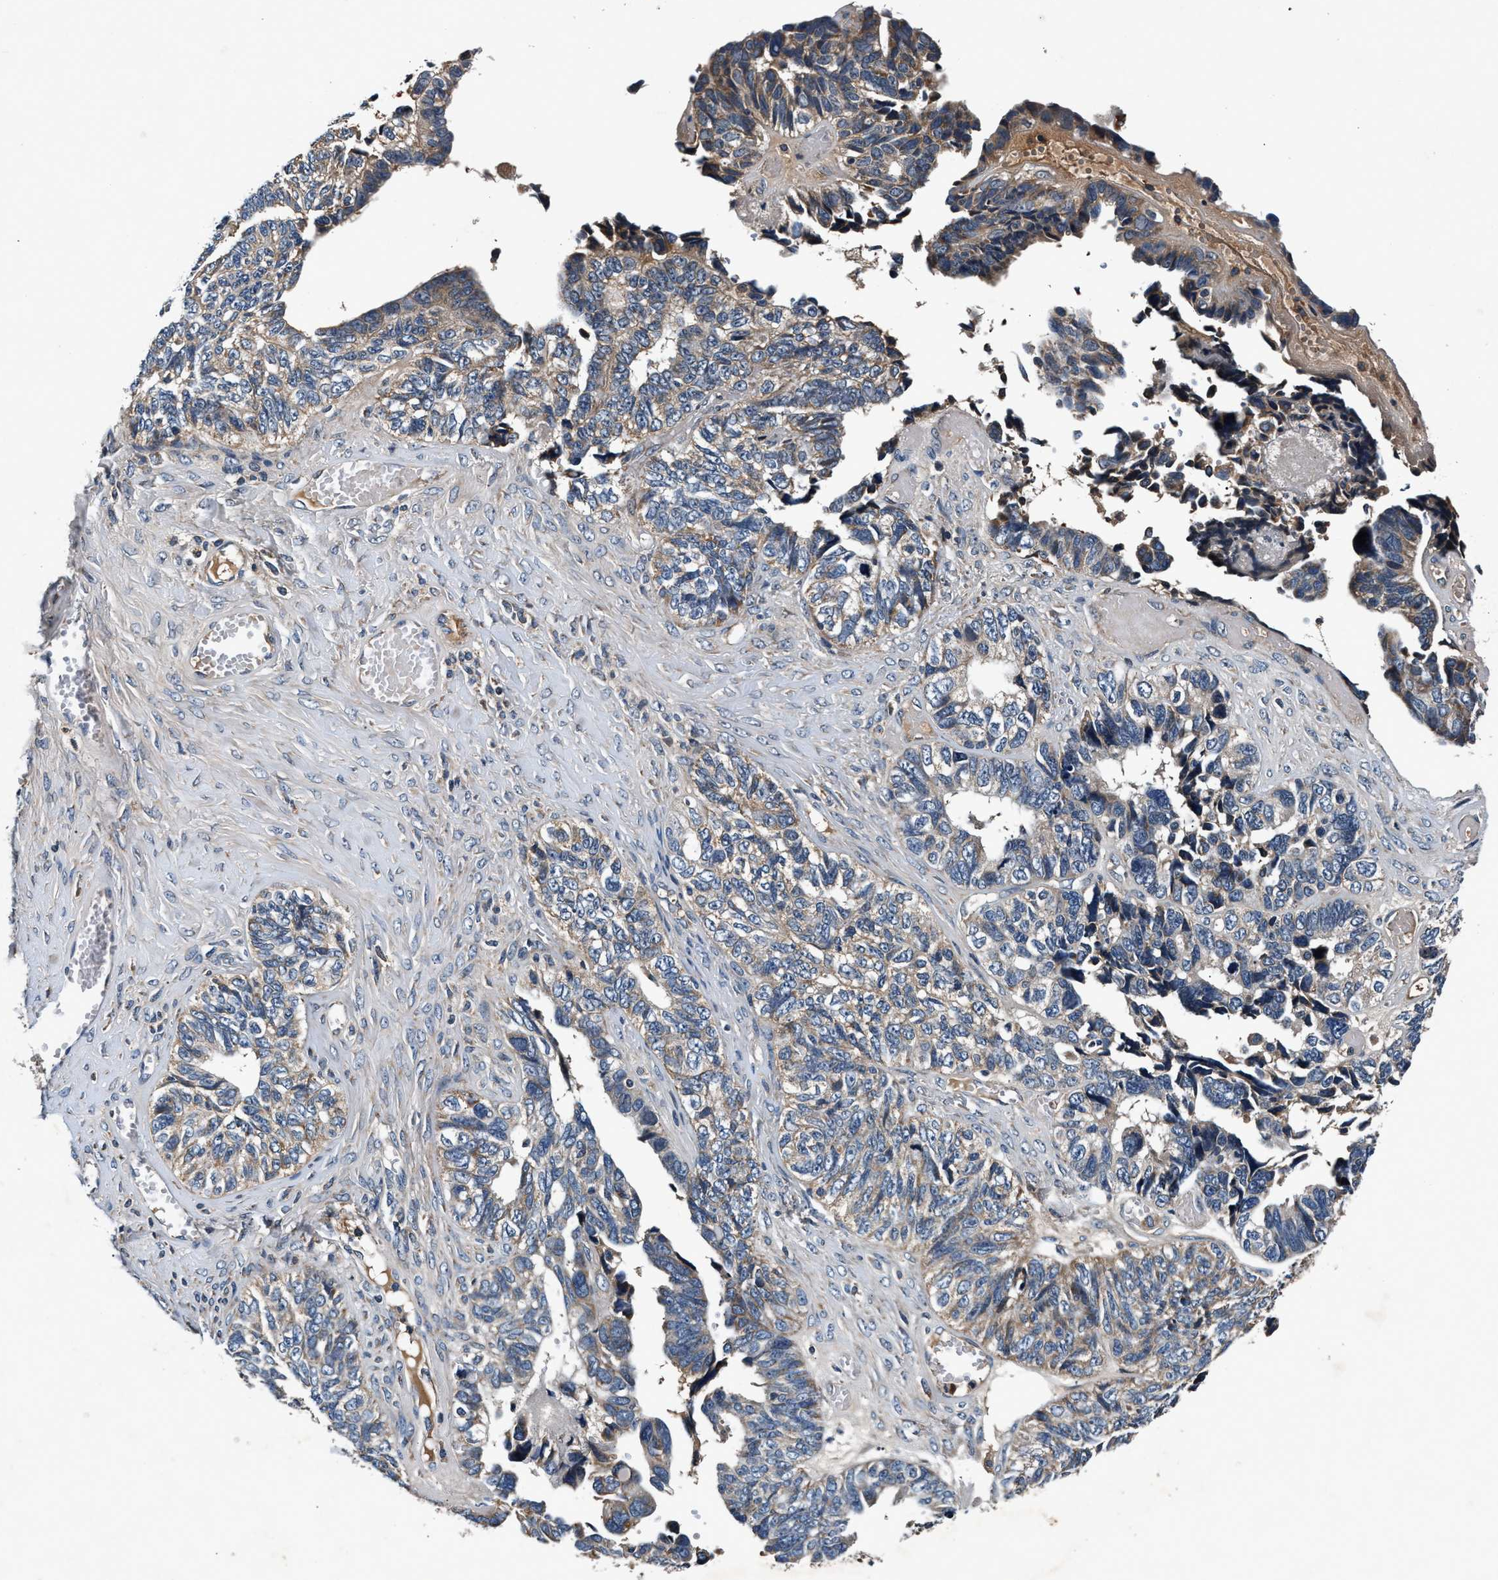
{"staining": {"intensity": "weak", "quantity": ">75%", "location": "cytoplasmic/membranous"}, "tissue": "ovarian cancer", "cell_type": "Tumor cells", "image_type": "cancer", "snomed": [{"axis": "morphology", "description": "Cystadenocarcinoma, serous, NOS"}, {"axis": "topography", "description": "Ovary"}], "caption": "Immunohistochemical staining of ovarian serous cystadenocarcinoma exhibits low levels of weak cytoplasmic/membranous protein staining in about >75% of tumor cells. Using DAB (brown) and hematoxylin (blue) stains, captured at high magnification using brightfield microscopy.", "gene": "IMMT", "patient": {"sex": "female", "age": 79}}